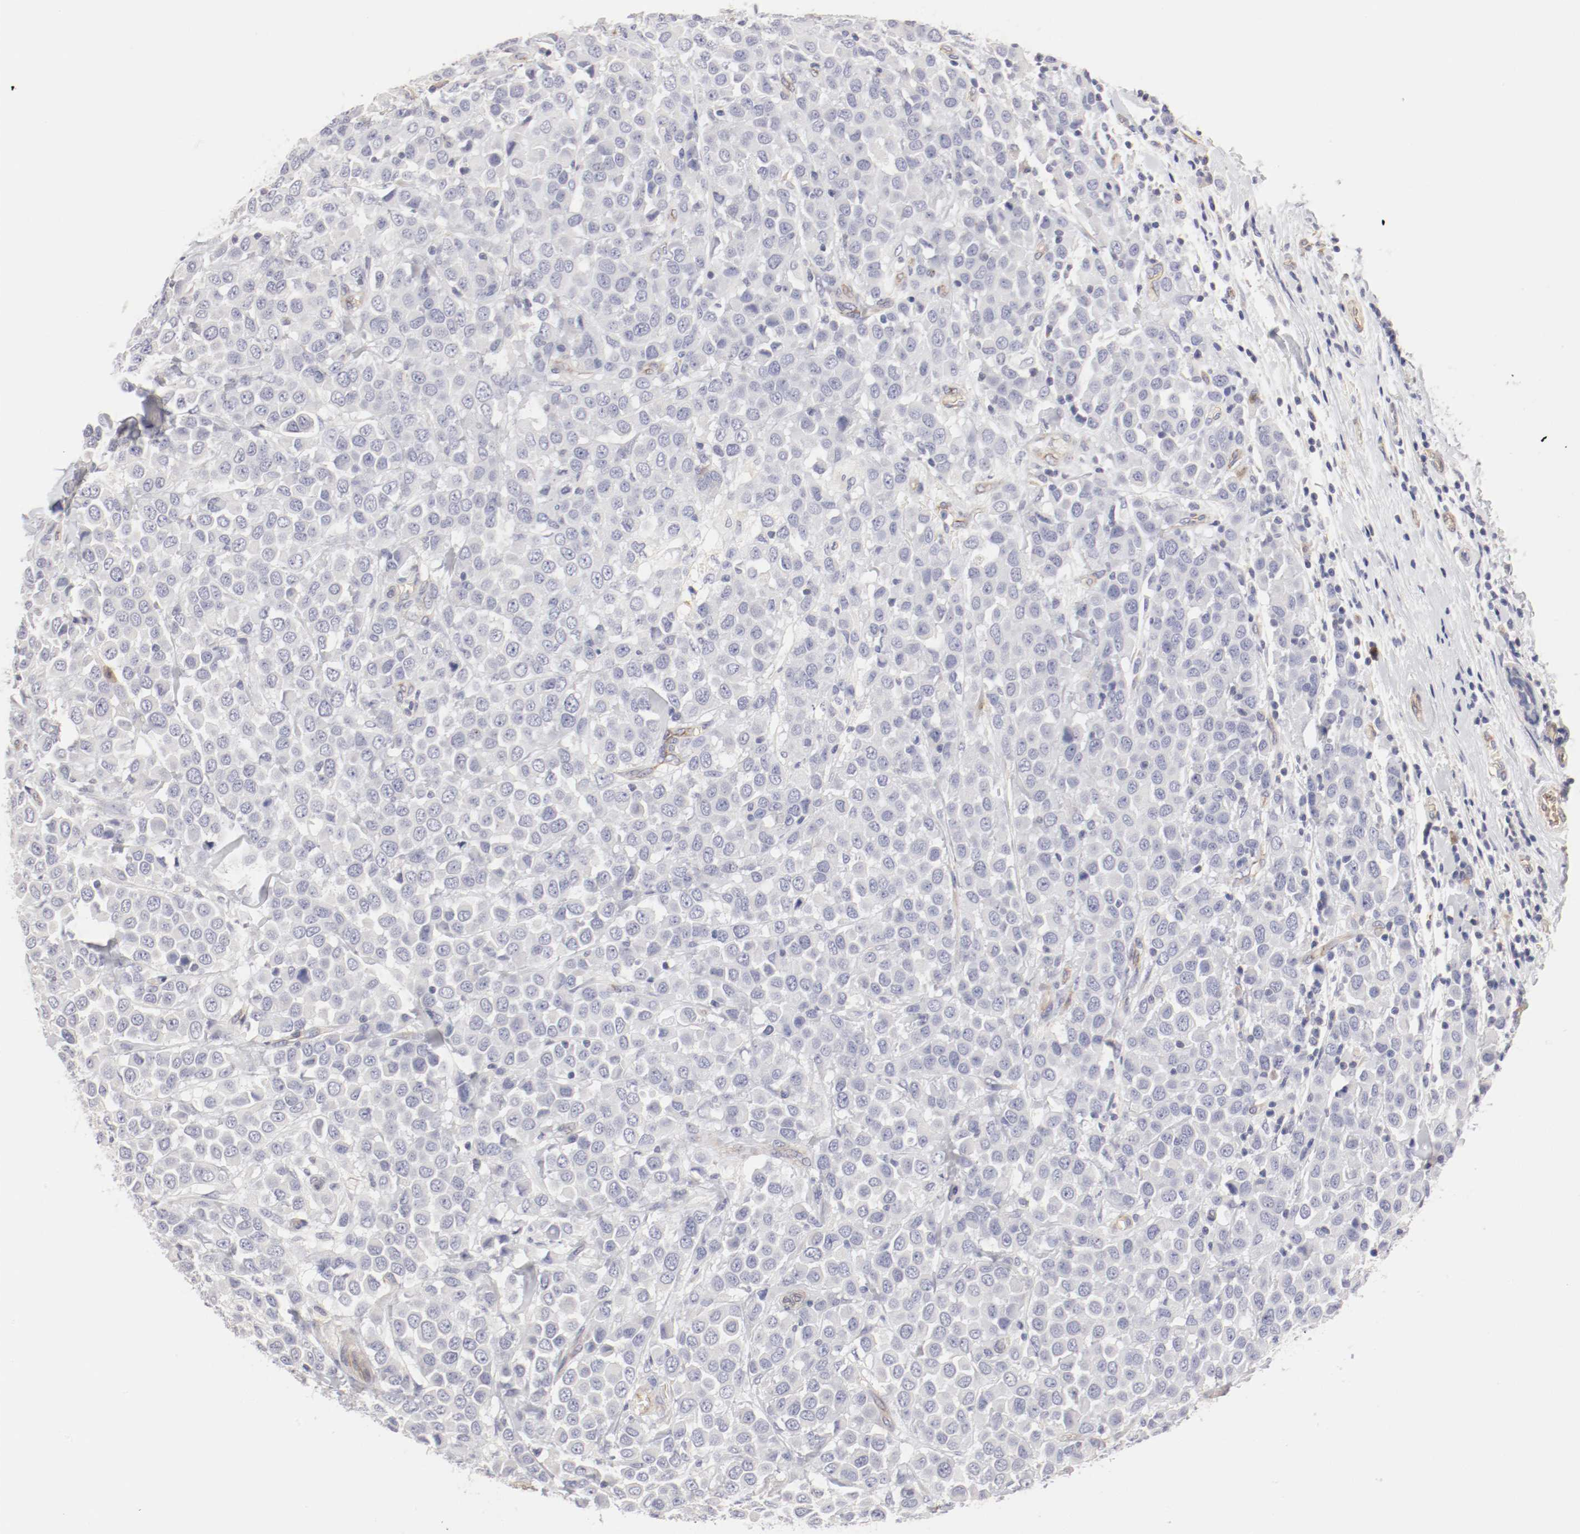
{"staining": {"intensity": "negative", "quantity": "none", "location": "none"}, "tissue": "breast cancer", "cell_type": "Tumor cells", "image_type": "cancer", "snomed": [{"axis": "morphology", "description": "Duct carcinoma"}, {"axis": "topography", "description": "Breast"}], "caption": "The immunohistochemistry micrograph has no significant positivity in tumor cells of breast invasive ductal carcinoma tissue.", "gene": "LAX1", "patient": {"sex": "female", "age": 61}}